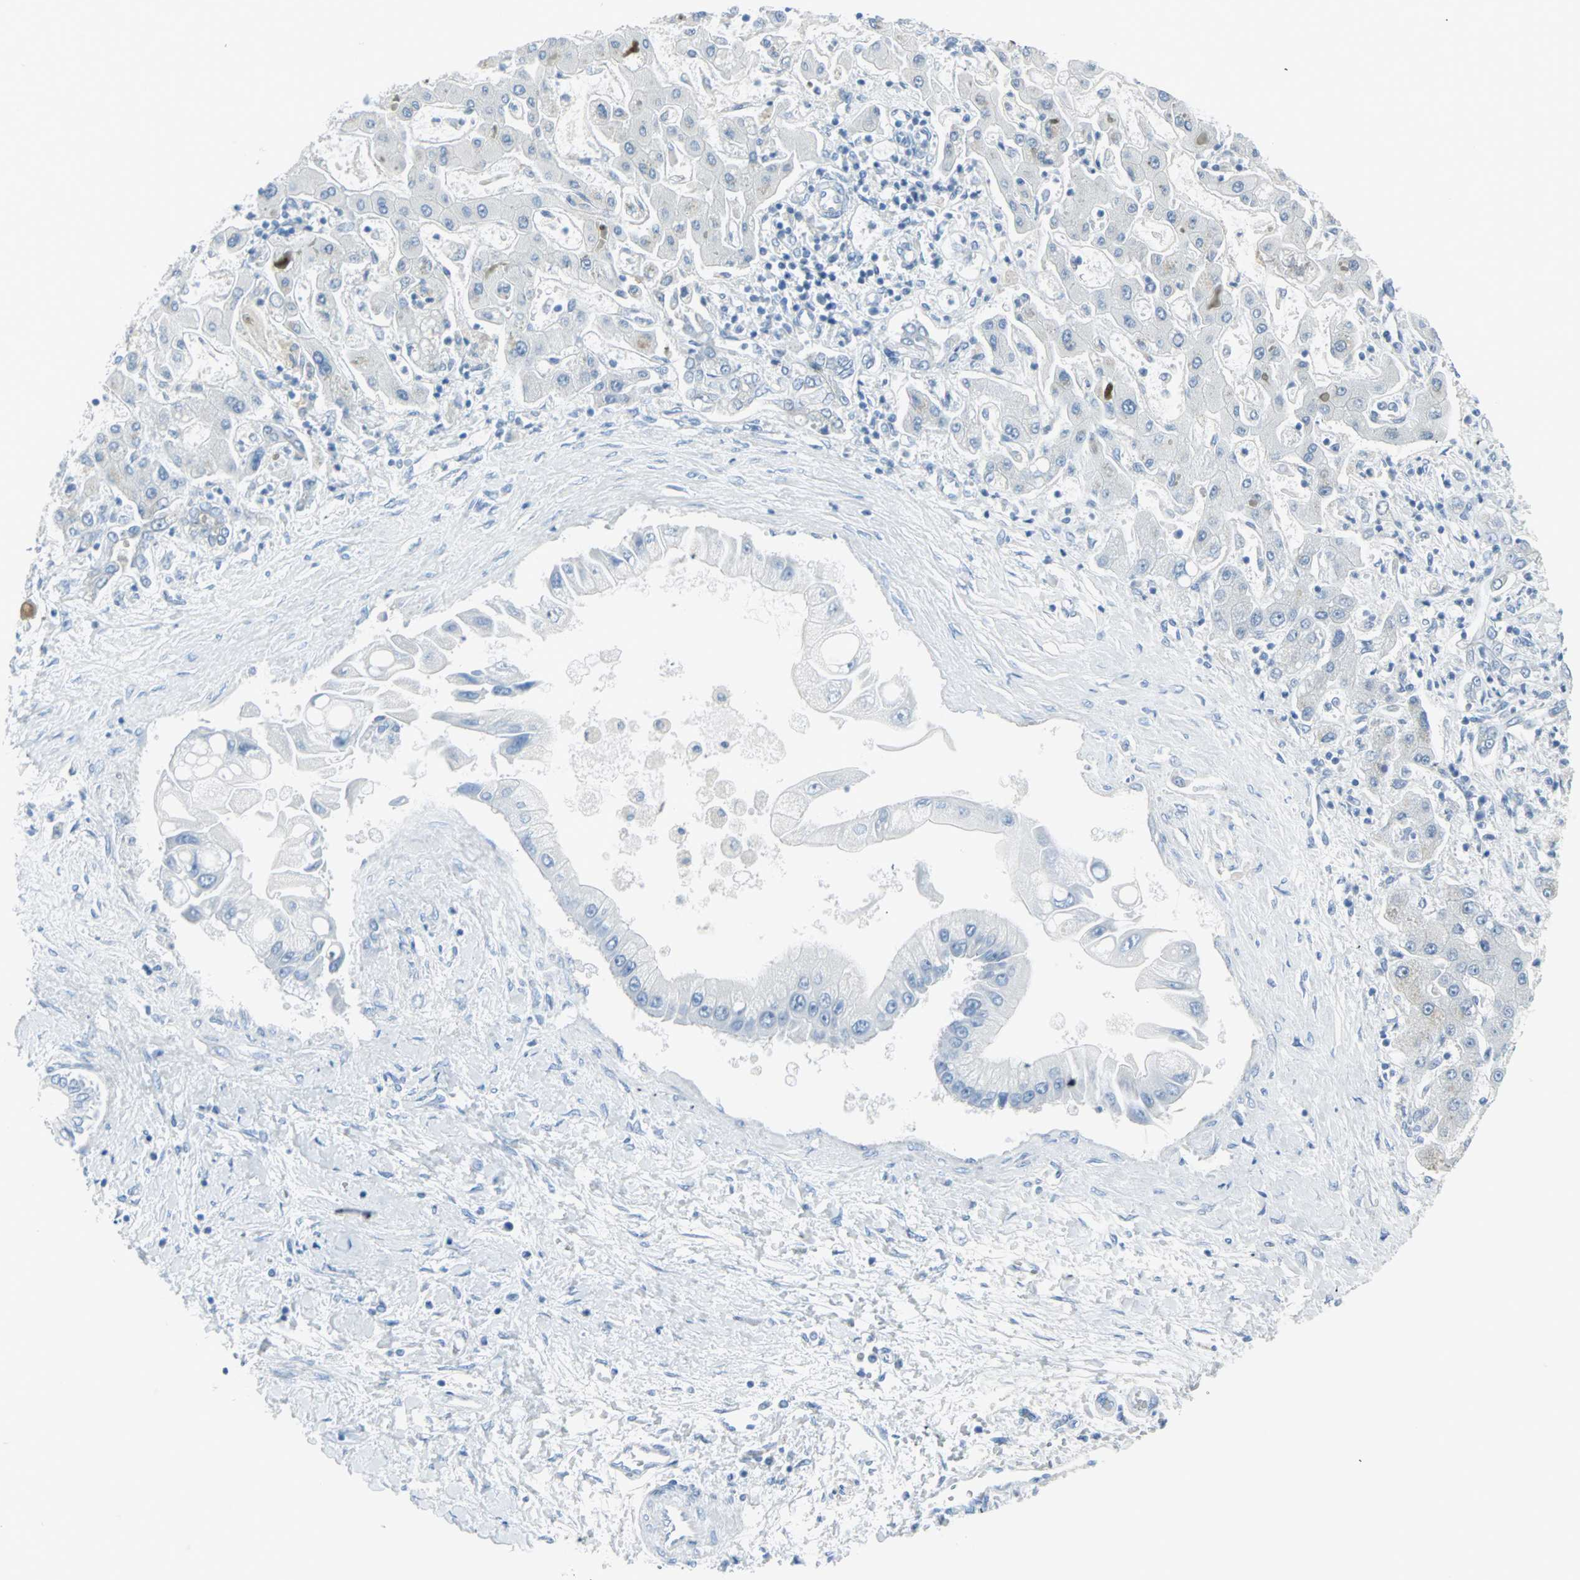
{"staining": {"intensity": "negative", "quantity": "none", "location": "none"}, "tissue": "liver cancer", "cell_type": "Tumor cells", "image_type": "cancer", "snomed": [{"axis": "morphology", "description": "Cholangiocarcinoma"}, {"axis": "topography", "description": "Liver"}], "caption": "The photomicrograph displays no significant staining in tumor cells of liver cholangiocarcinoma.", "gene": "STX1A", "patient": {"sex": "male", "age": 50}}